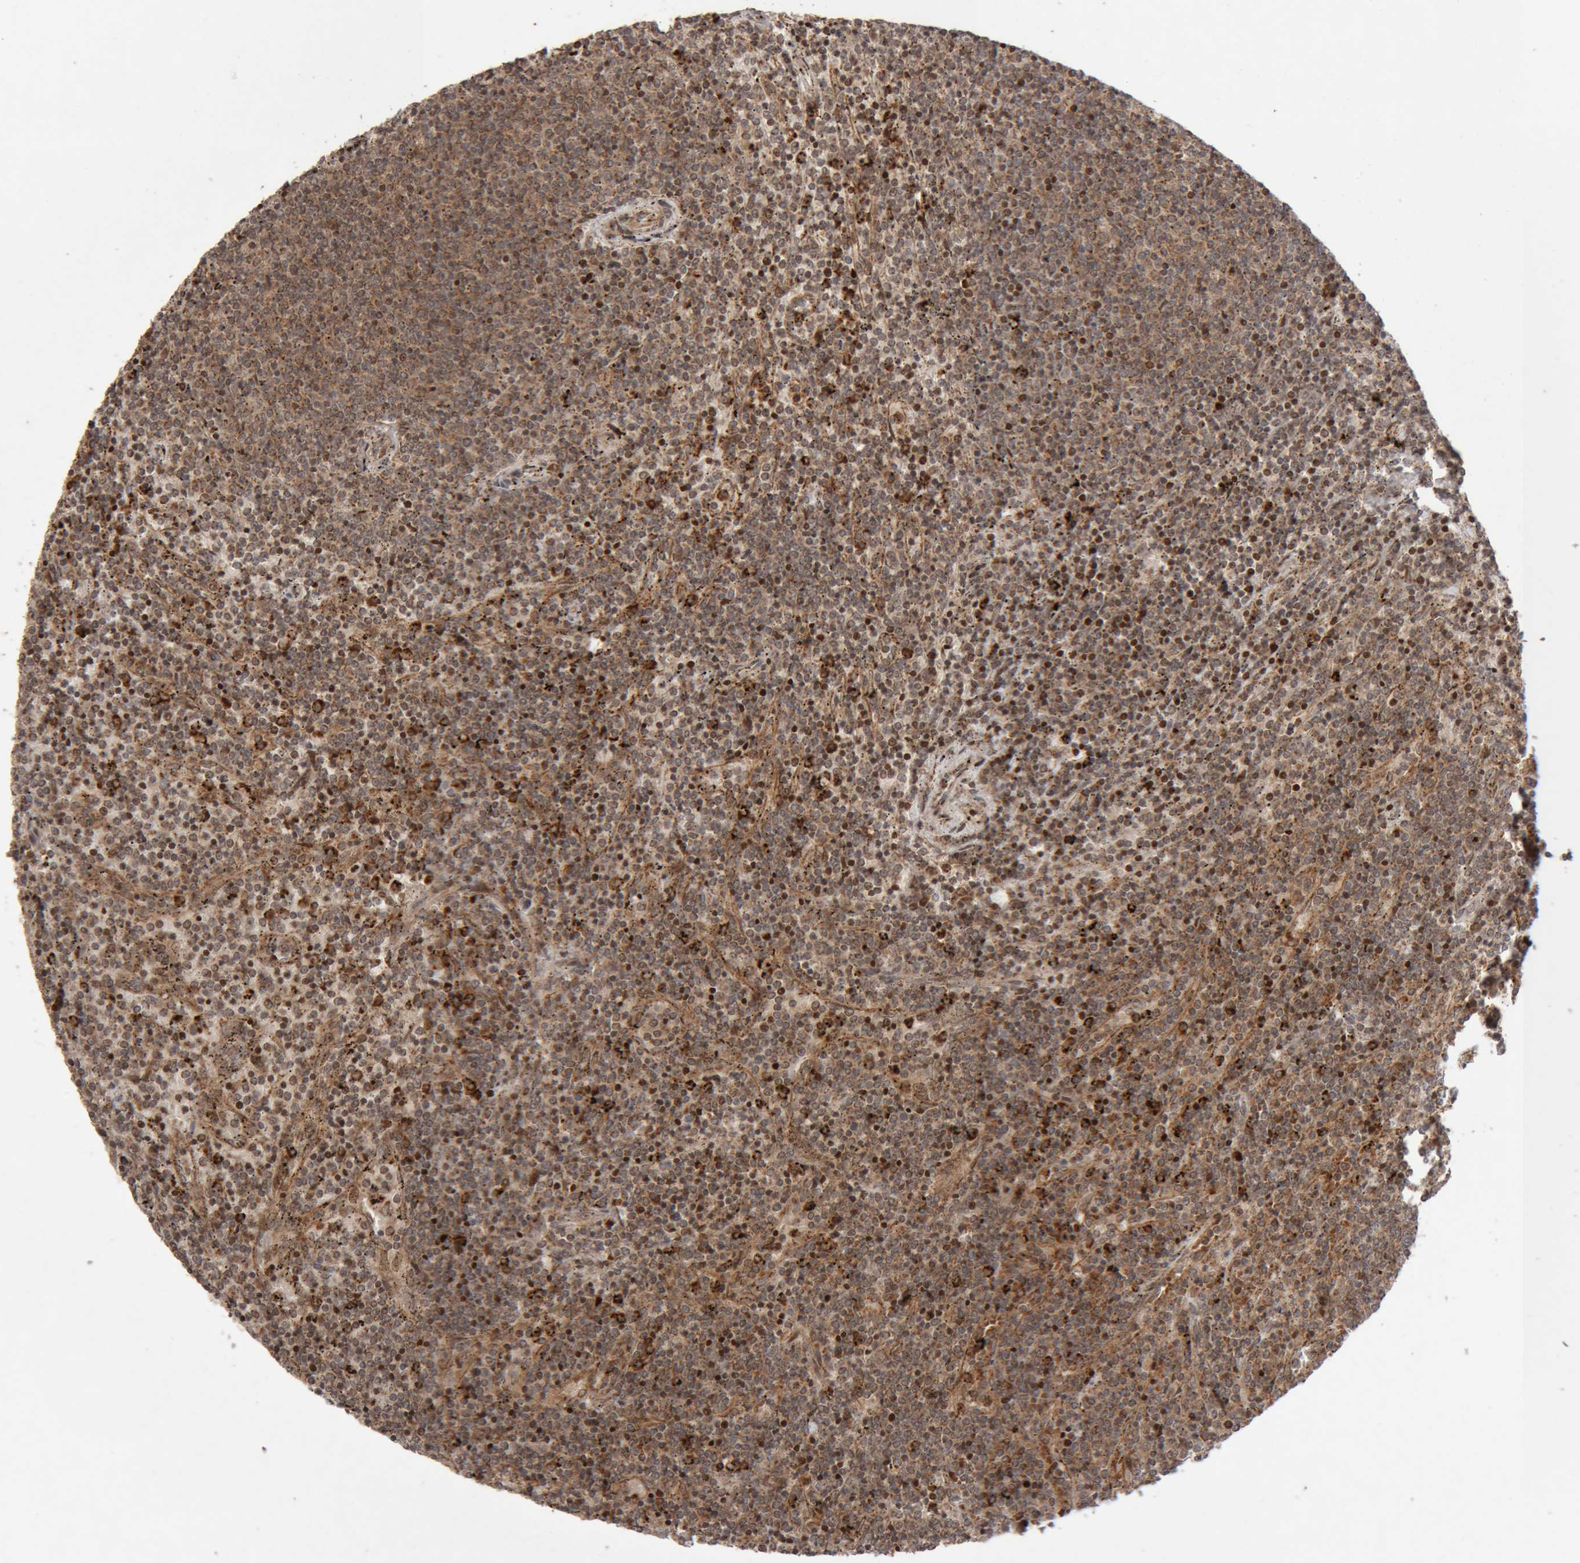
{"staining": {"intensity": "moderate", "quantity": ">75%", "location": "cytoplasmic/membranous"}, "tissue": "lymphoma", "cell_type": "Tumor cells", "image_type": "cancer", "snomed": [{"axis": "morphology", "description": "Malignant lymphoma, non-Hodgkin's type, Low grade"}, {"axis": "topography", "description": "Spleen"}], "caption": "Lymphoma stained with a brown dye demonstrates moderate cytoplasmic/membranous positive staining in approximately >75% of tumor cells.", "gene": "KIF21B", "patient": {"sex": "female", "age": 50}}